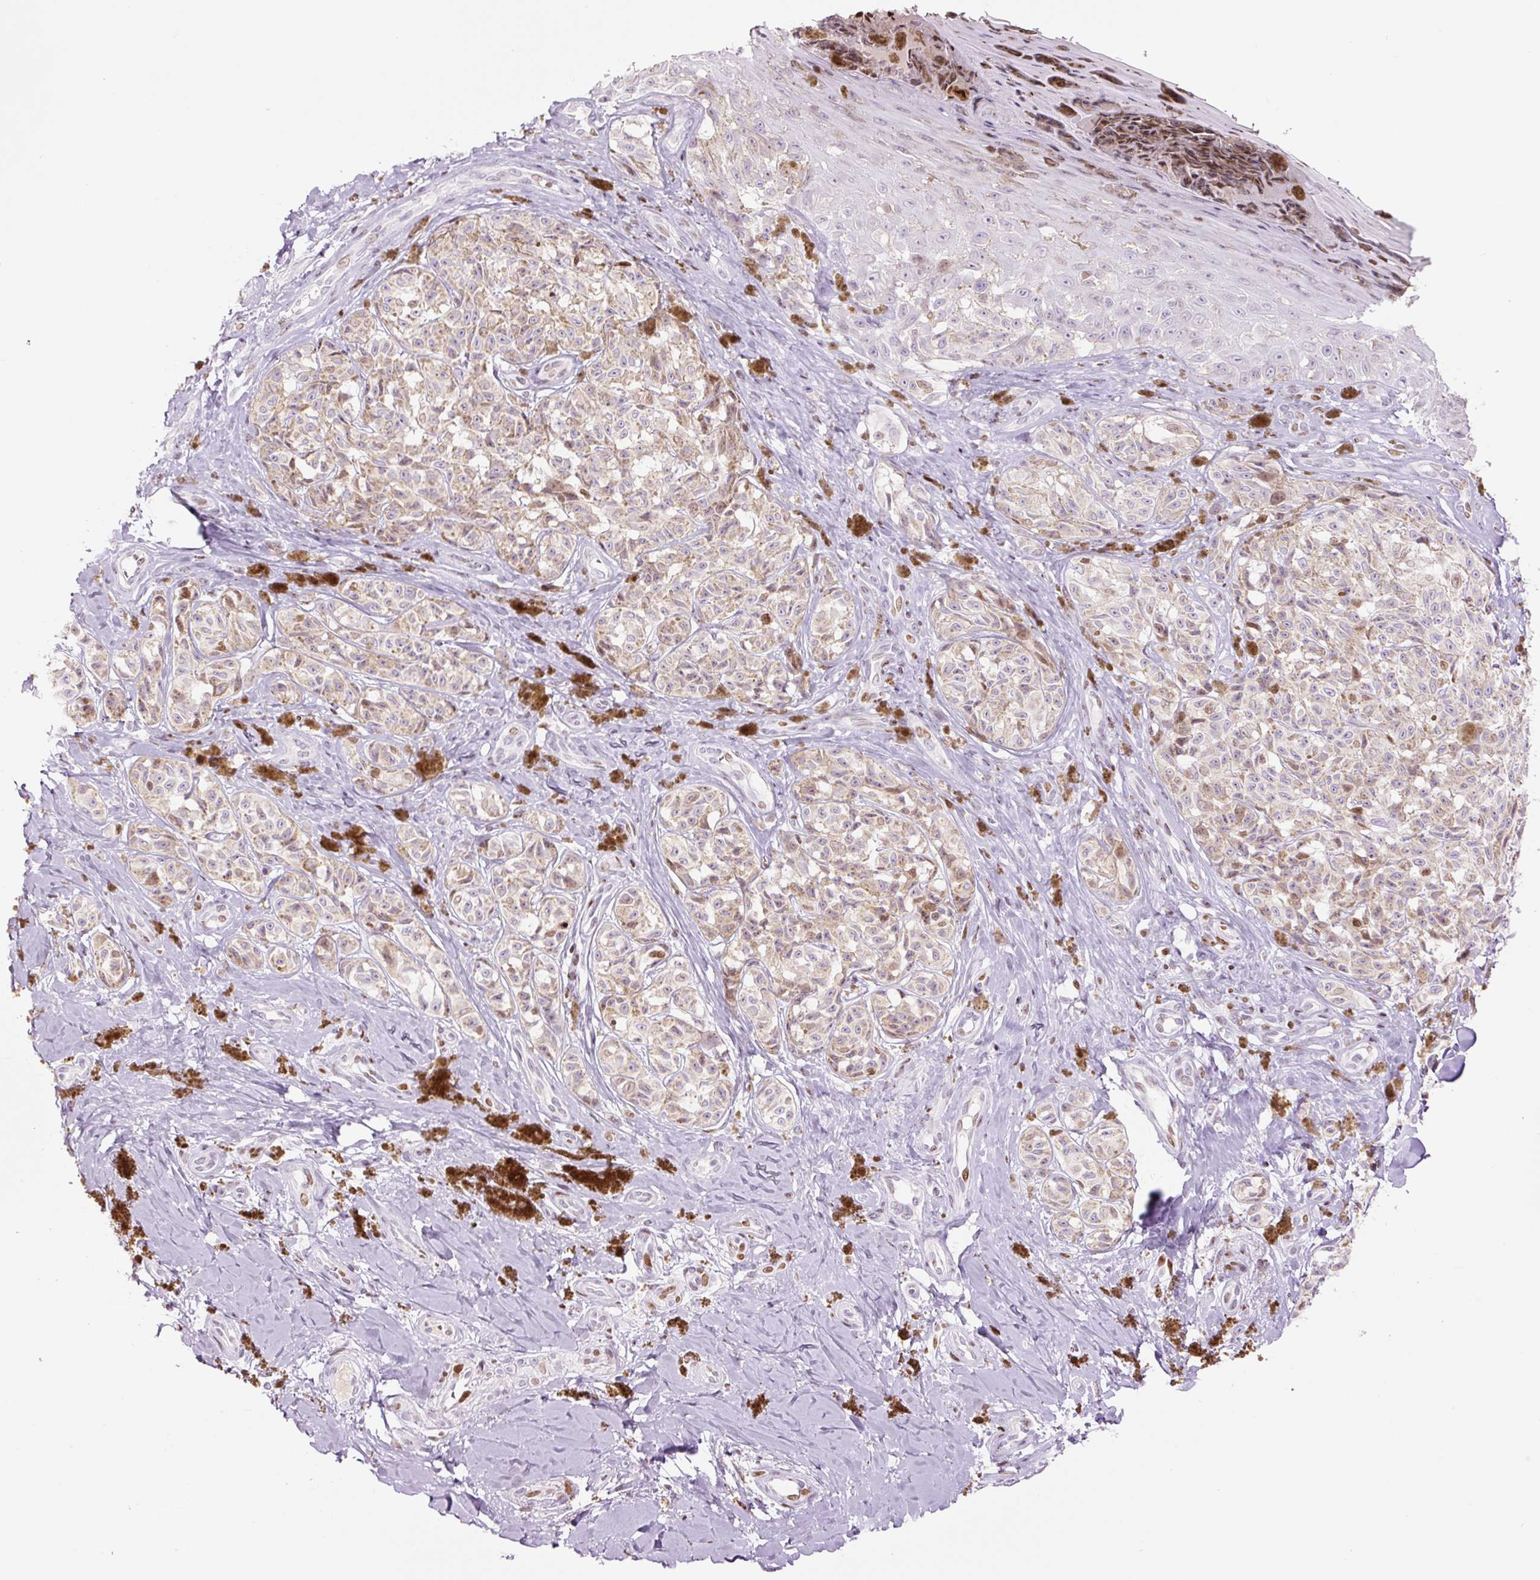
{"staining": {"intensity": "weak", "quantity": ">75%", "location": "cytoplasmic/membranous"}, "tissue": "melanoma", "cell_type": "Tumor cells", "image_type": "cancer", "snomed": [{"axis": "morphology", "description": "Malignant melanoma, NOS"}, {"axis": "topography", "description": "Skin"}], "caption": "Weak cytoplasmic/membranous positivity is appreciated in about >75% of tumor cells in malignant melanoma.", "gene": "TMEM177", "patient": {"sex": "female", "age": 65}}